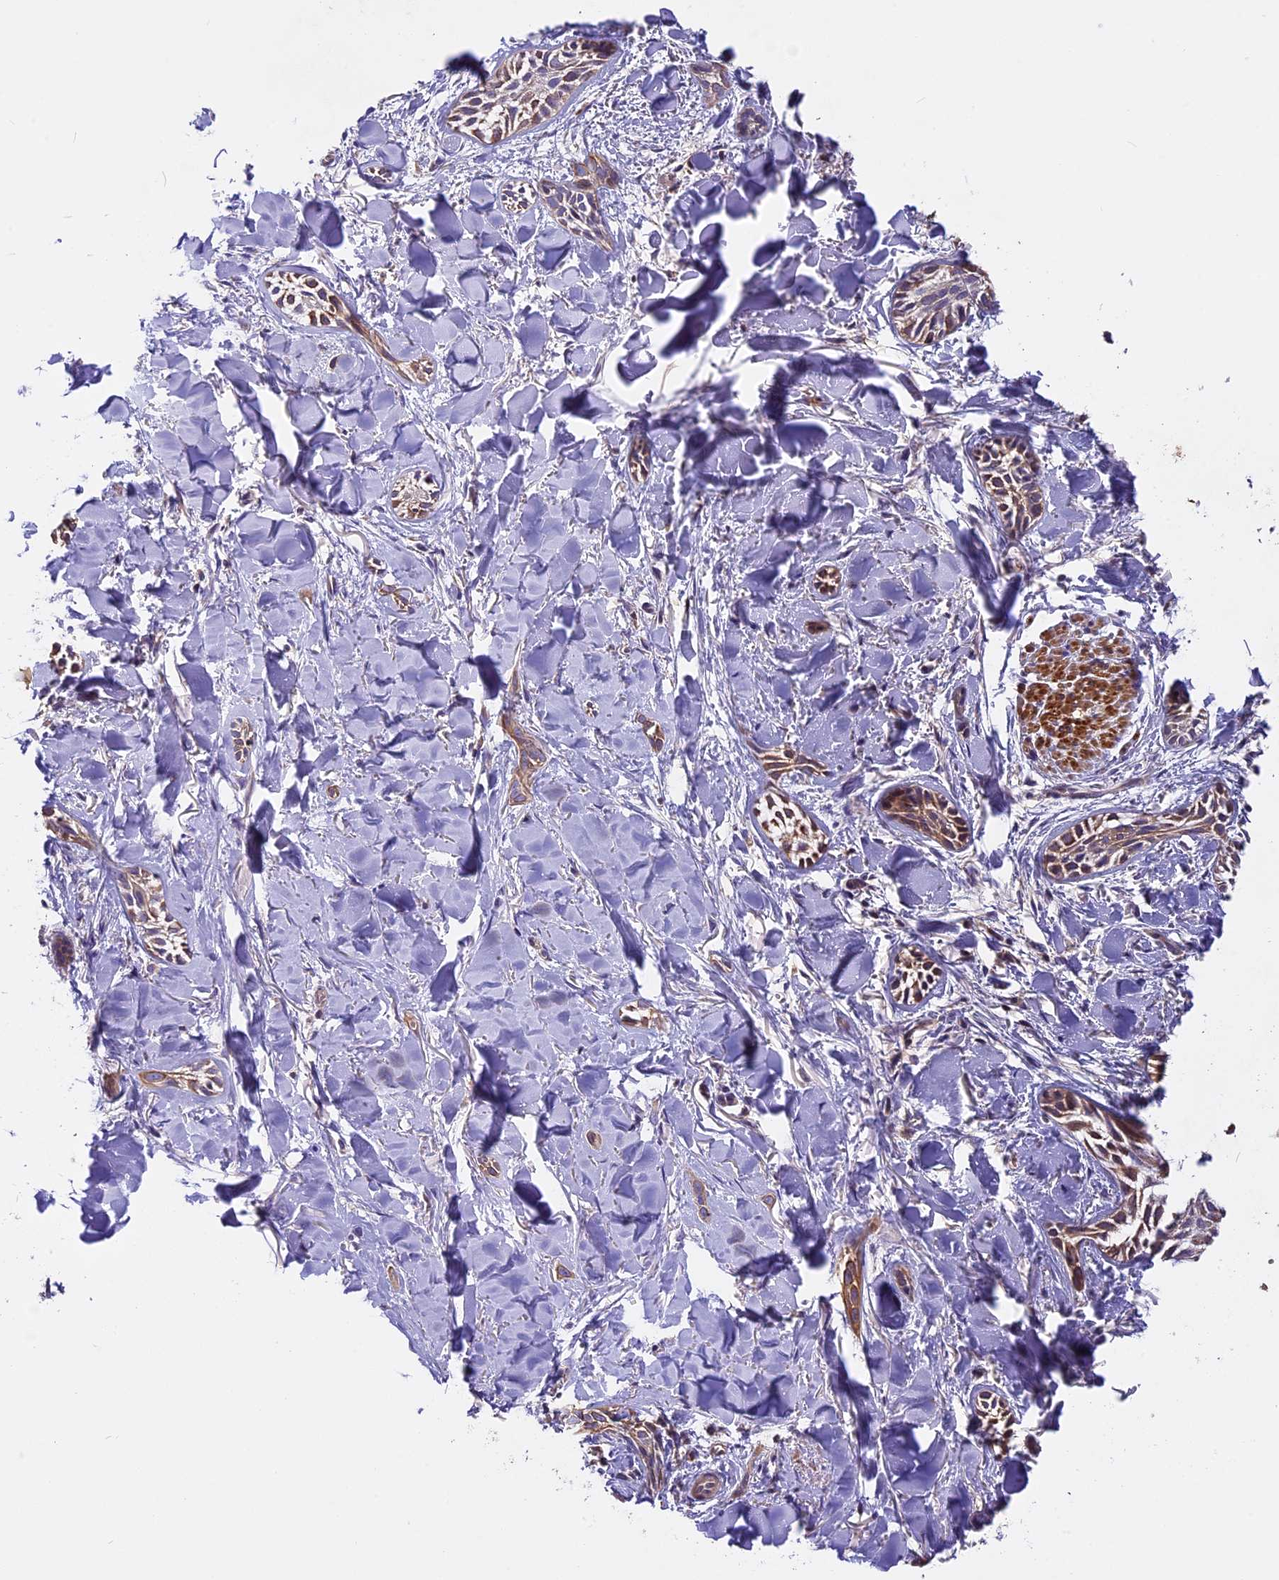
{"staining": {"intensity": "moderate", "quantity": "25%-75%", "location": "cytoplasmic/membranous"}, "tissue": "skin cancer", "cell_type": "Tumor cells", "image_type": "cancer", "snomed": [{"axis": "morphology", "description": "Basal cell carcinoma"}, {"axis": "topography", "description": "Skin"}], "caption": "This is a photomicrograph of IHC staining of skin cancer (basal cell carcinoma), which shows moderate positivity in the cytoplasmic/membranous of tumor cells.", "gene": "FAM98C", "patient": {"sex": "female", "age": 59}}